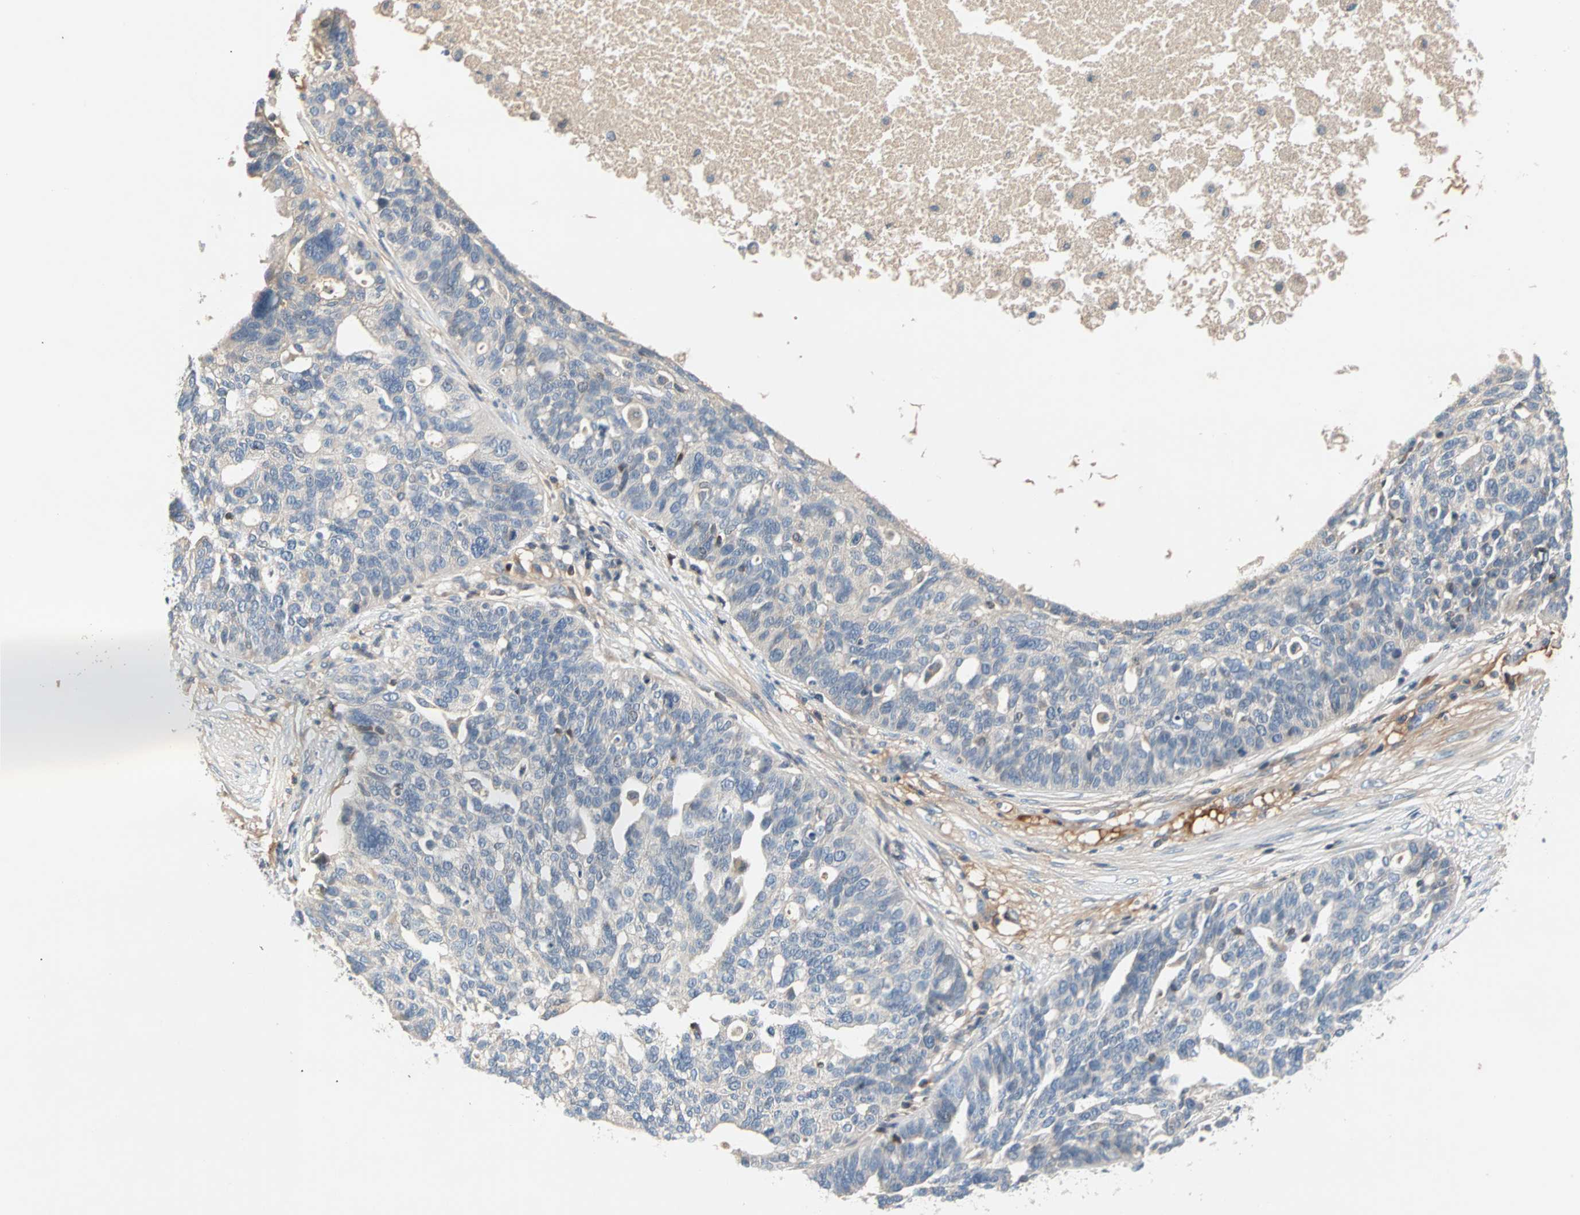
{"staining": {"intensity": "negative", "quantity": "none", "location": "none"}, "tissue": "ovarian cancer", "cell_type": "Tumor cells", "image_type": "cancer", "snomed": [{"axis": "morphology", "description": "Cystadenocarcinoma, serous, NOS"}, {"axis": "topography", "description": "Ovary"}], "caption": "DAB (3,3'-diaminobenzidine) immunohistochemical staining of human ovarian serous cystadenocarcinoma displays no significant positivity in tumor cells.", "gene": "MAP4K1", "patient": {"sex": "female", "age": 59}}